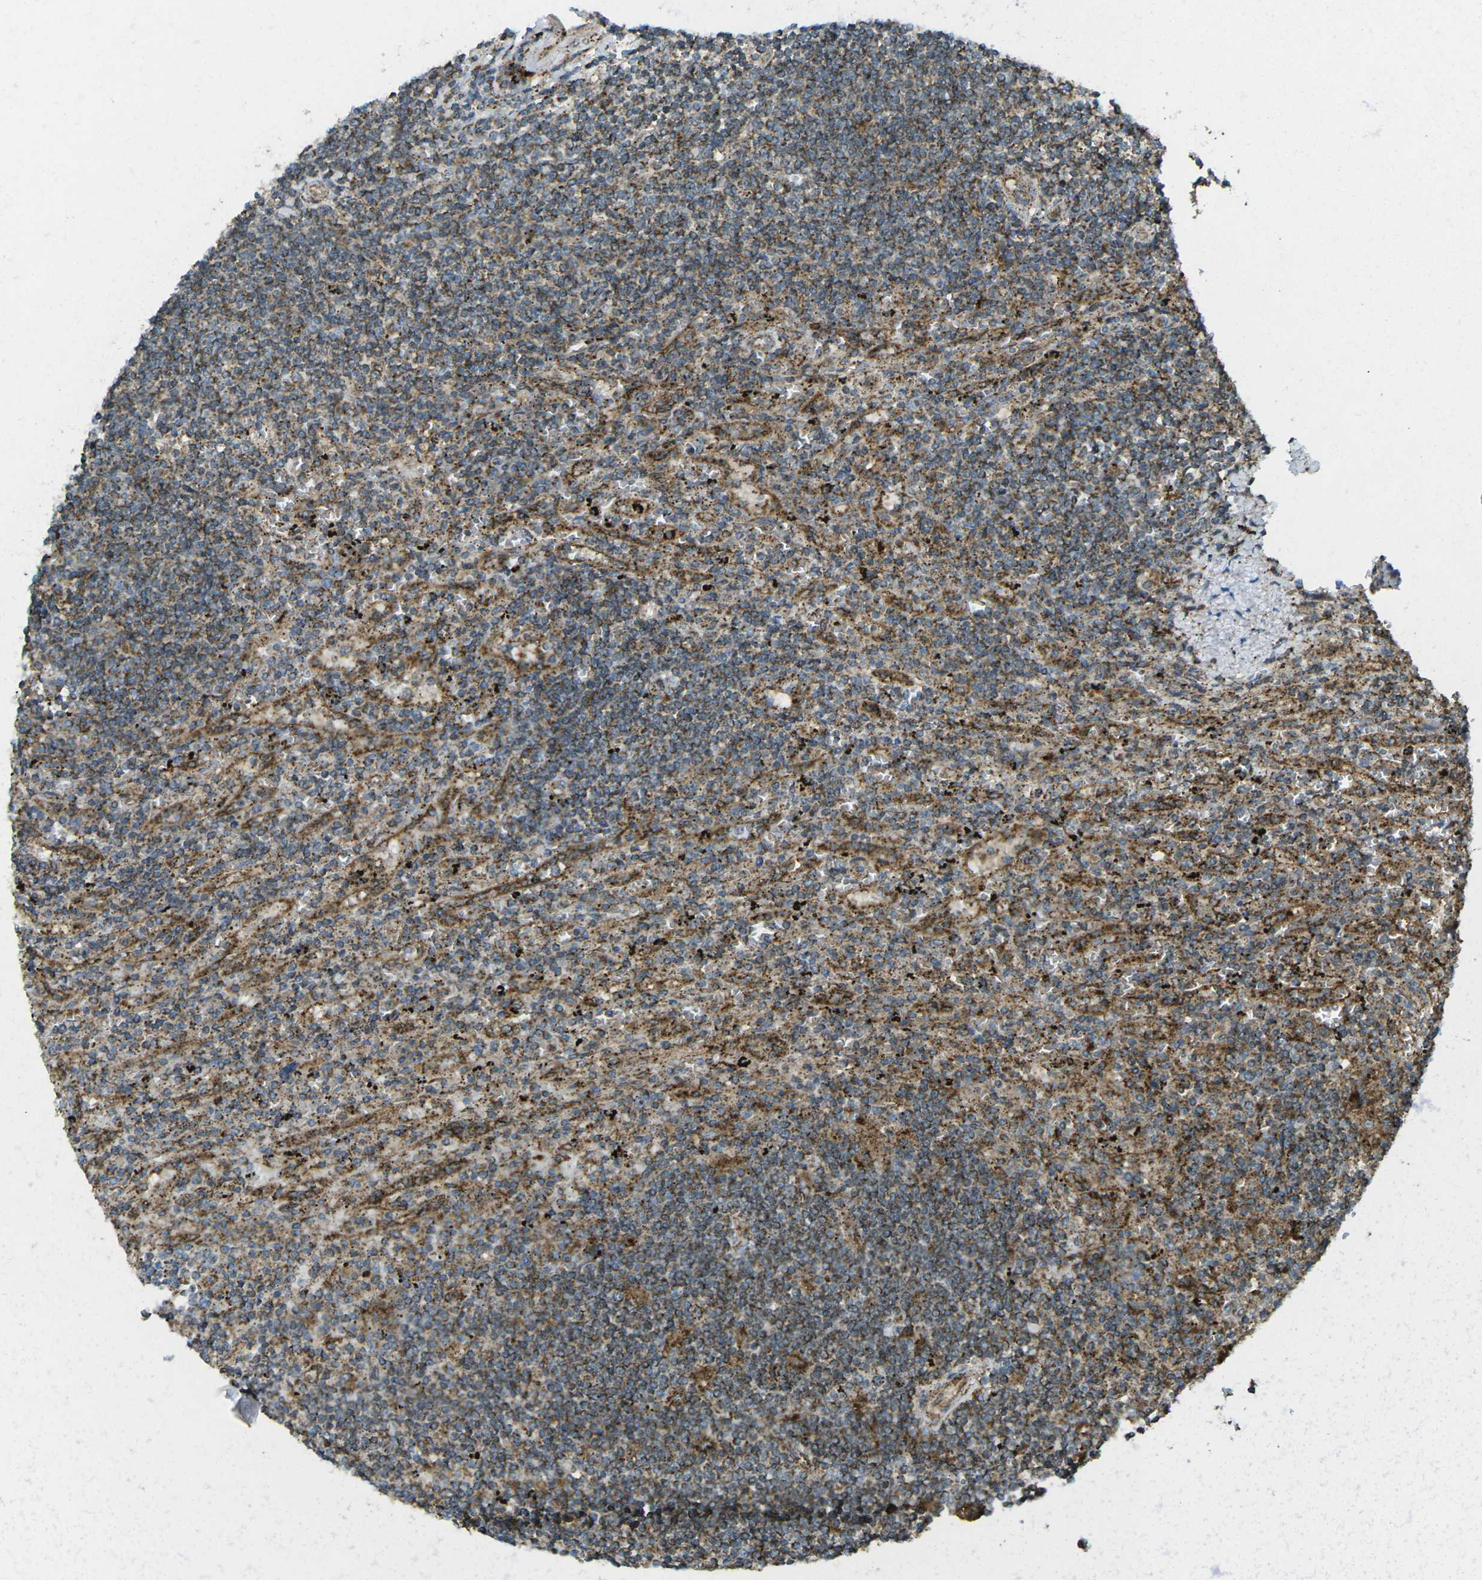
{"staining": {"intensity": "weak", "quantity": "<25%", "location": "cytoplasmic/membranous"}, "tissue": "lymphoma", "cell_type": "Tumor cells", "image_type": "cancer", "snomed": [{"axis": "morphology", "description": "Malignant lymphoma, non-Hodgkin's type, Low grade"}, {"axis": "topography", "description": "Spleen"}], "caption": "Tumor cells show no significant protein positivity in lymphoma. (DAB (3,3'-diaminobenzidine) immunohistochemistry (IHC), high magnification).", "gene": "CHMP3", "patient": {"sex": "male", "age": 76}}